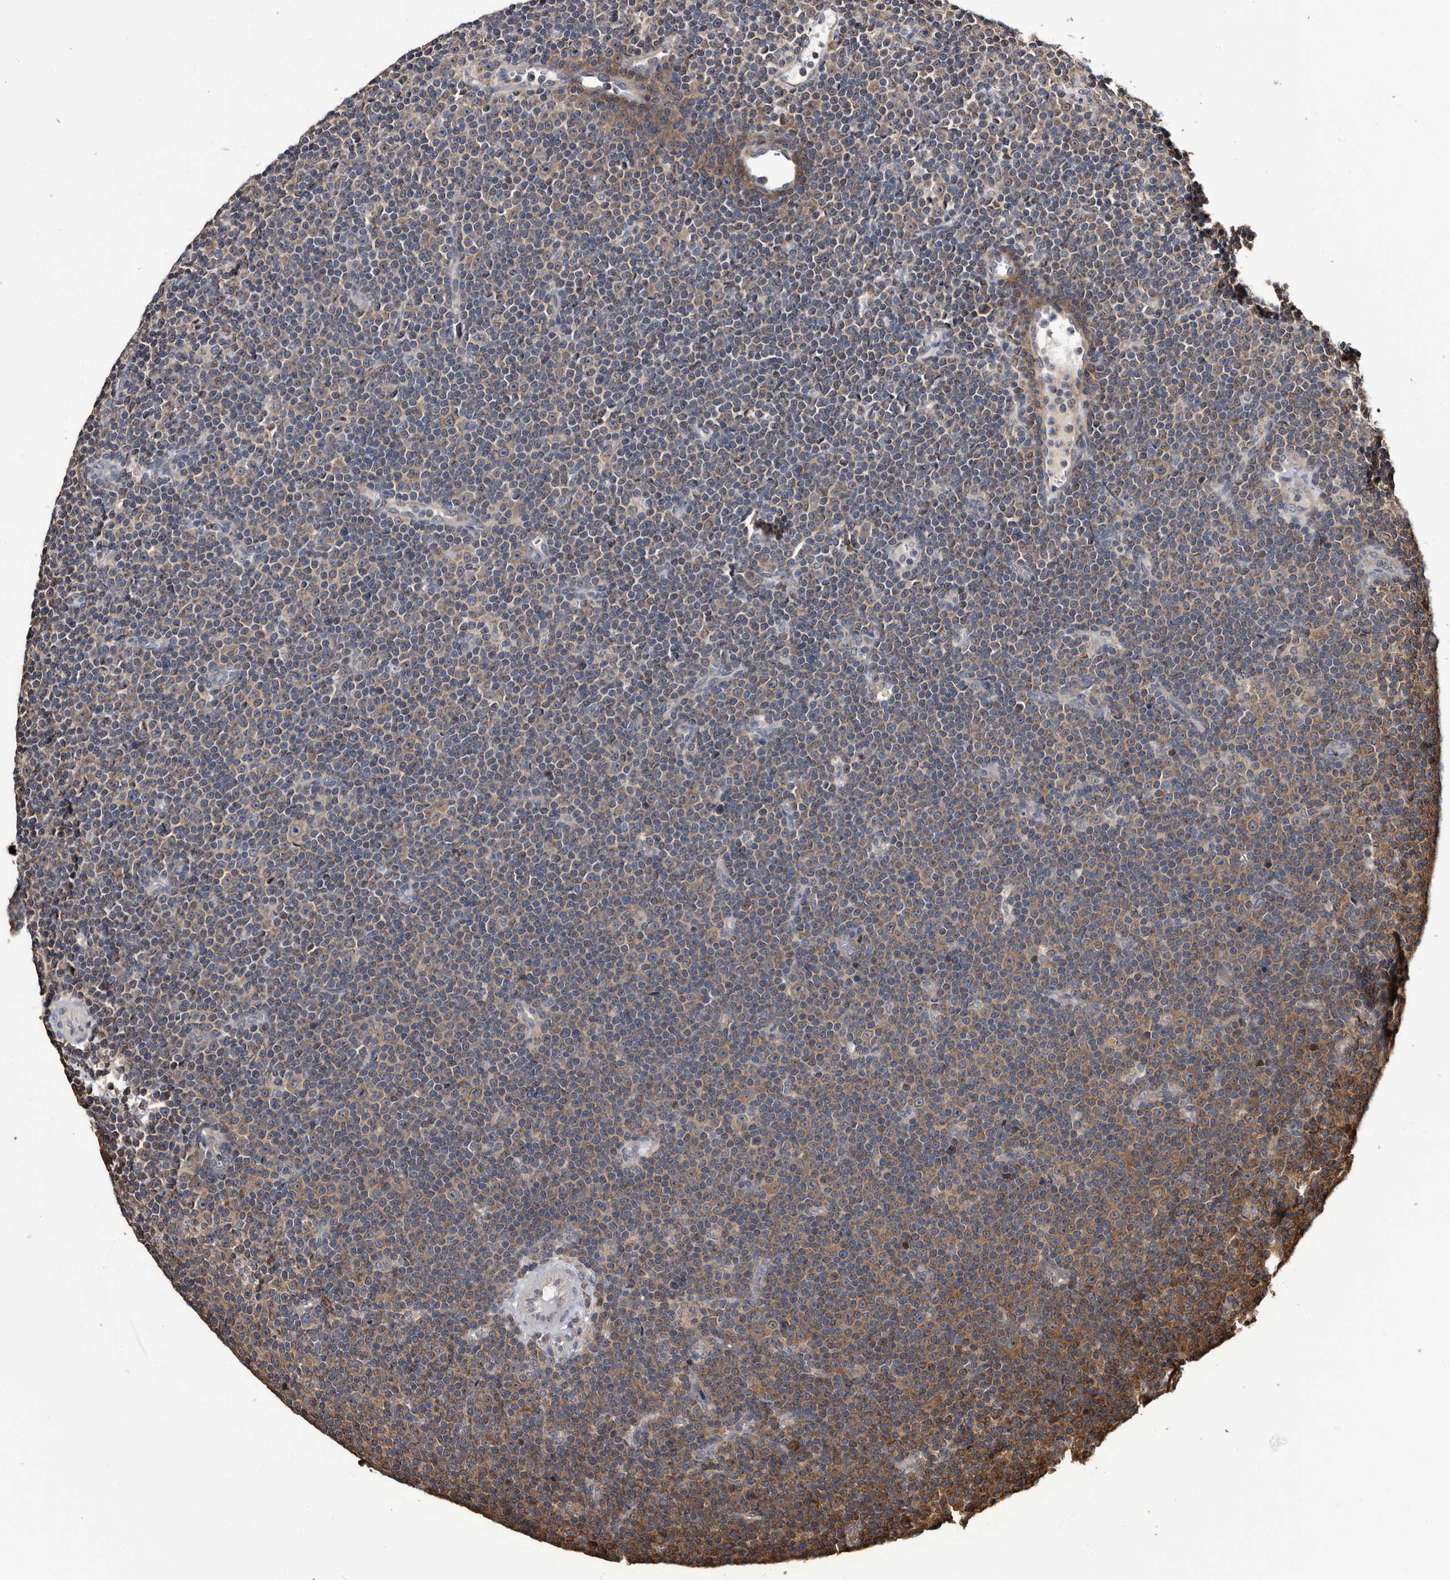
{"staining": {"intensity": "moderate", "quantity": "<25%", "location": "cytoplasmic/membranous"}, "tissue": "lymphoma", "cell_type": "Tumor cells", "image_type": "cancer", "snomed": [{"axis": "morphology", "description": "Malignant lymphoma, non-Hodgkin's type, Low grade"}, {"axis": "topography", "description": "Lymph node"}], "caption": "A brown stain labels moderate cytoplasmic/membranous staining of a protein in human lymphoma tumor cells. The staining was performed using DAB (3,3'-diaminobenzidine) to visualize the protein expression in brown, while the nuclei were stained in blue with hematoxylin (Magnification: 20x).", "gene": "TTI2", "patient": {"sex": "female", "age": 67}}